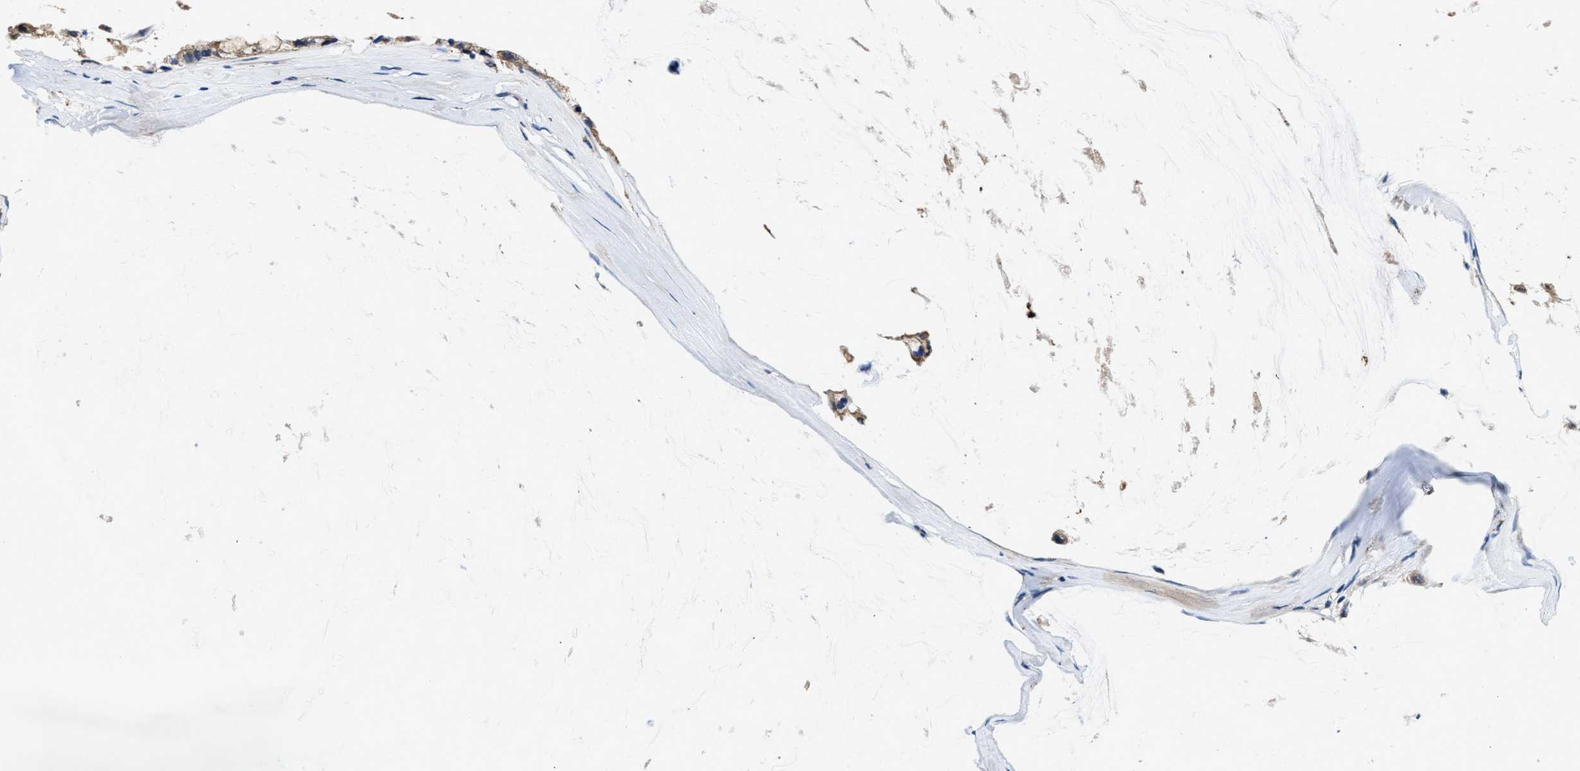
{"staining": {"intensity": "moderate", "quantity": ">75%", "location": "cytoplasmic/membranous"}, "tissue": "ovarian cancer", "cell_type": "Tumor cells", "image_type": "cancer", "snomed": [{"axis": "morphology", "description": "Cystadenocarcinoma, mucinous, NOS"}, {"axis": "topography", "description": "Ovary"}], "caption": "DAB immunohistochemical staining of human mucinous cystadenocarcinoma (ovarian) demonstrates moderate cytoplasmic/membranous protein expression in approximately >75% of tumor cells.", "gene": "PPP1R9B", "patient": {"sex": "female", "age": 39}}